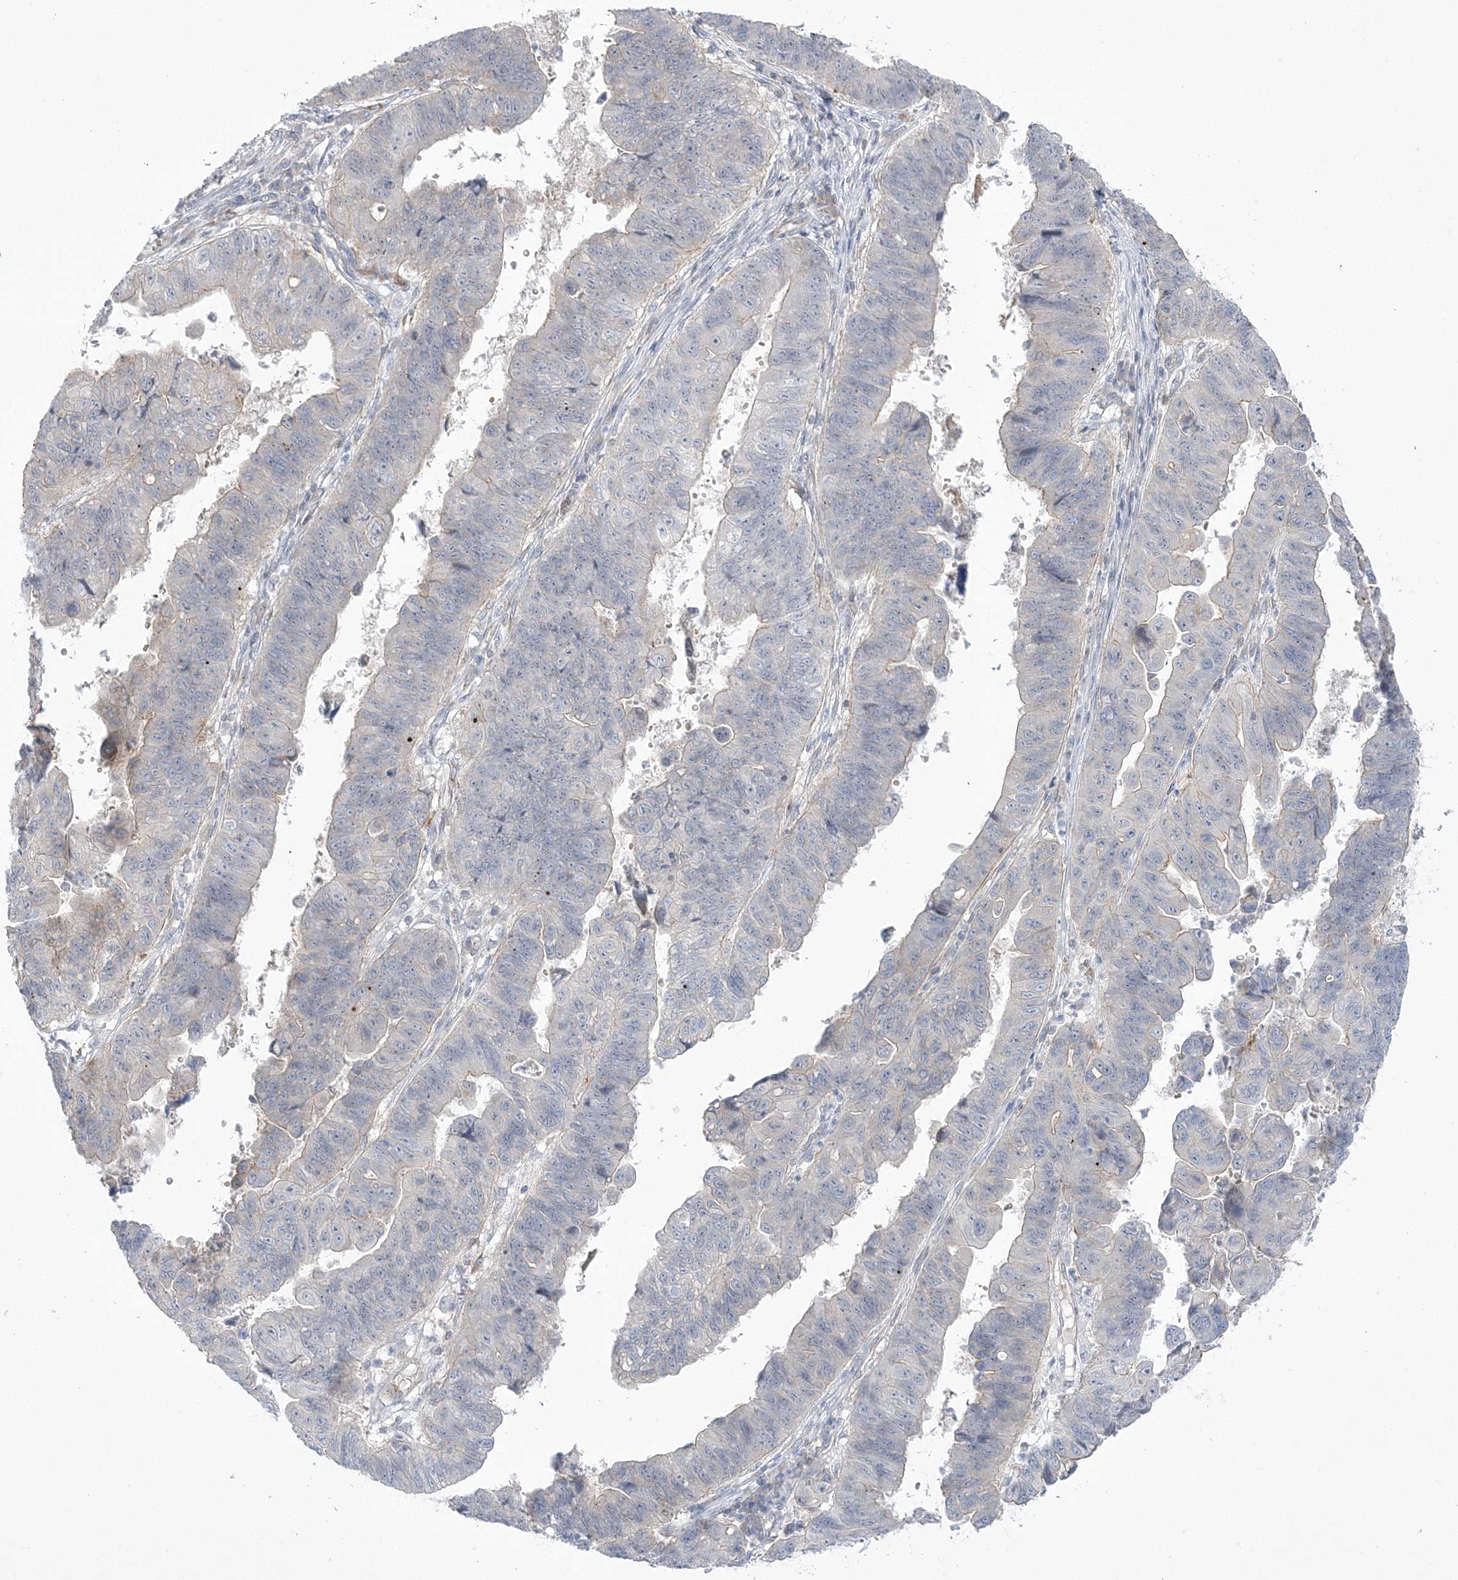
{"staining": {"intensity": "weak", "quantity": "25%-75%", "location": "cytoplasmic/membranous"}, "tissue": "stomach cancer", "cell_type": "Tumor cells", "image_type": "cancer", "snomed": [{"axis": "morphology", "description": "Adenocarcinoma, NOS"}, {"axis": "topography", "description": "Stomach"}], "caption": "Immunohistochemistry (DAB) staining of stomach adenocarcinoma displays weak cytoplasmic/membranous protein positivity in approximately 25%-75% of tumor cells.", "gene": "ADAMTS12", "patient": {"sex": "male", "age": 59}}